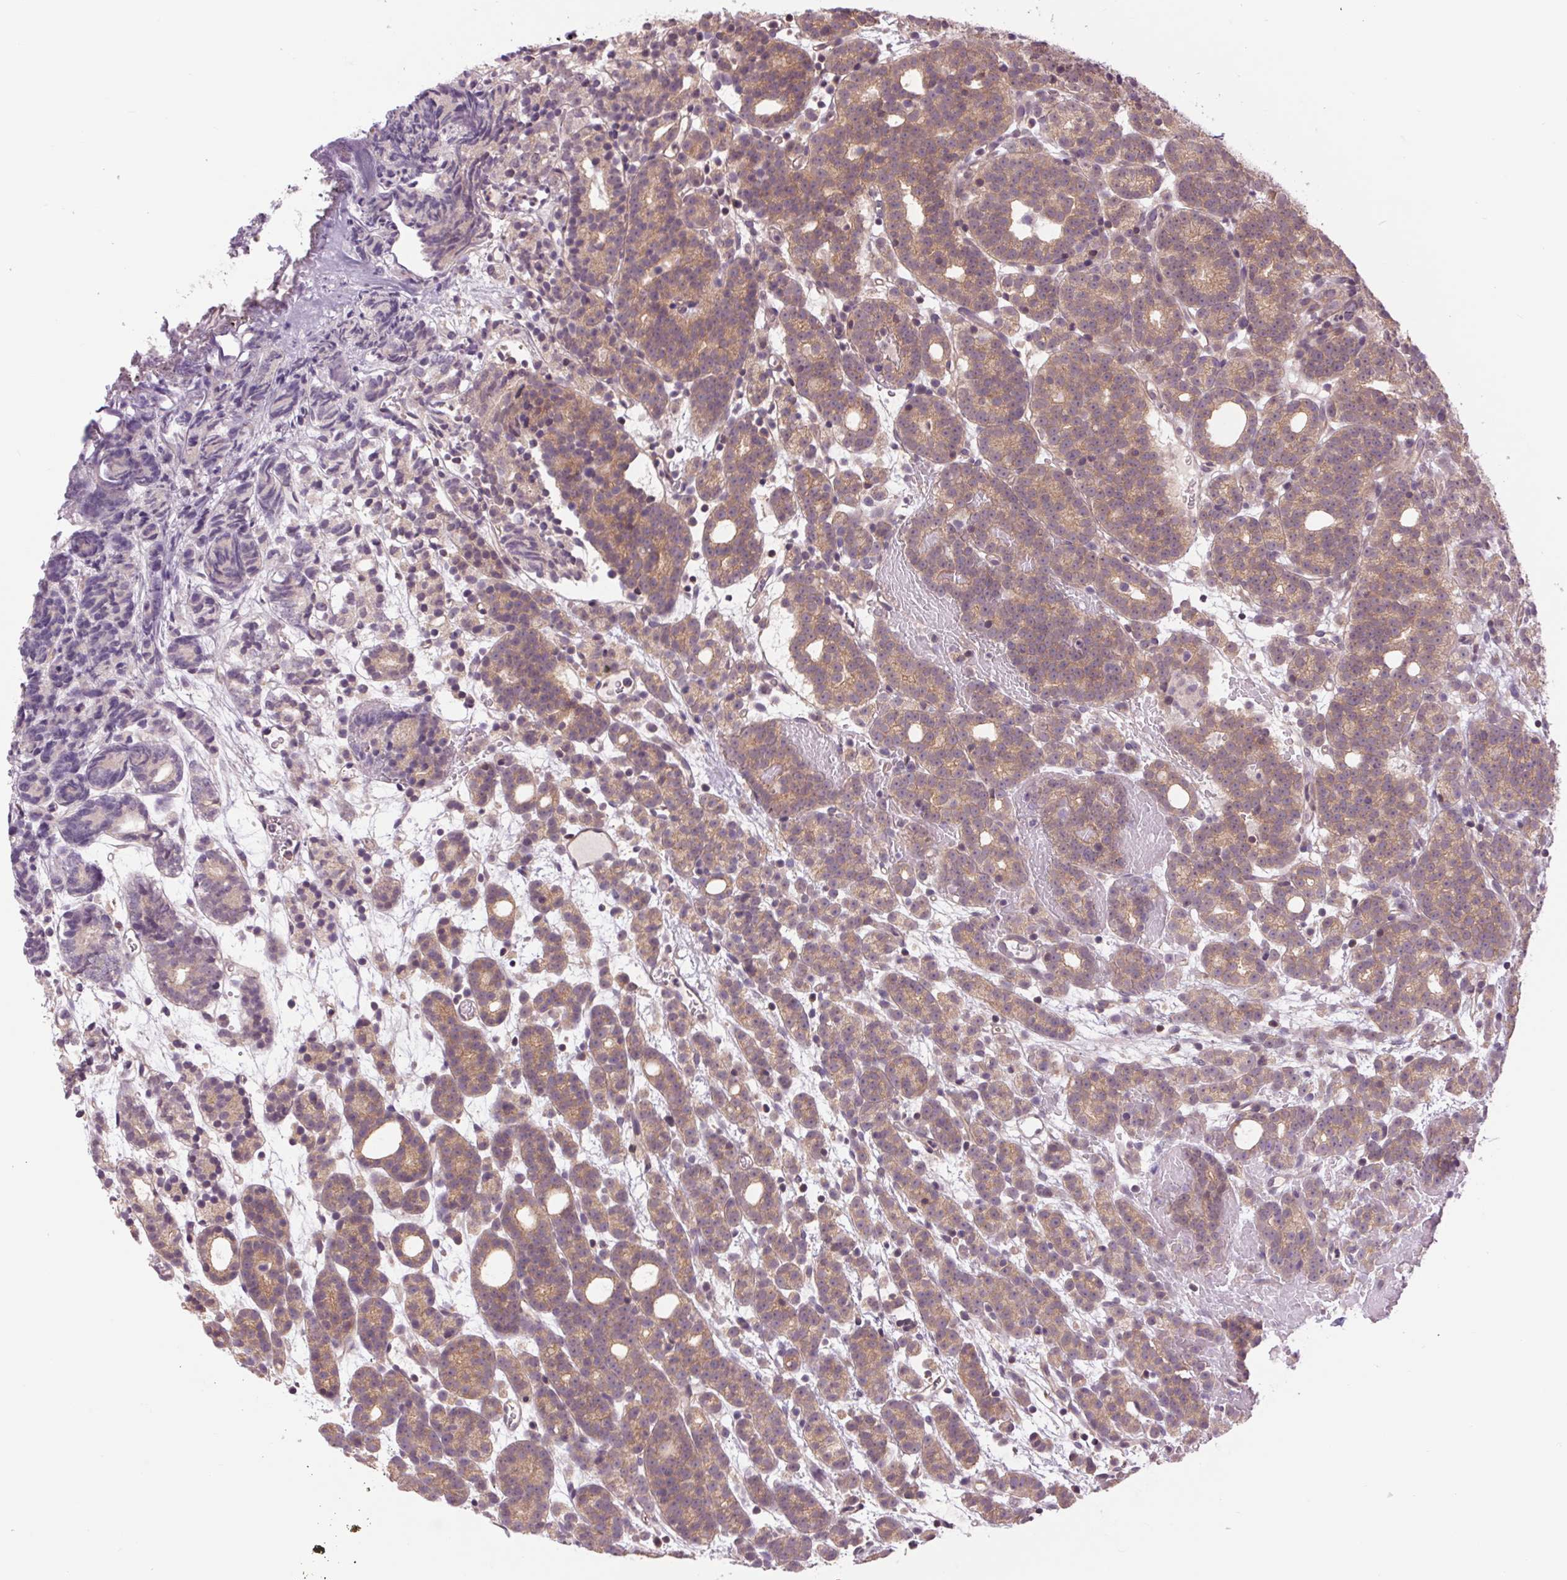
{"staining": {"intensity": "weak", "quantity": ">75%", "location": "cytoplasmic/membranous"}, "tissue": "prostate cancer", "cell_type": "Tumor cells", "image_type": "cancer", "snomed": [{"axis": "morphology", "description": "Adenocarcinoma, High grade"}, {"axis": "topography", "description": "Prostate"}], "caption": "Human prostate cancer (adenocarcinoma (high-grade)) stained with a protein marker shows weak staining in tumor cells.", "gene": "SH3RF2", "patient": {"sex": "male", "age": 53}}